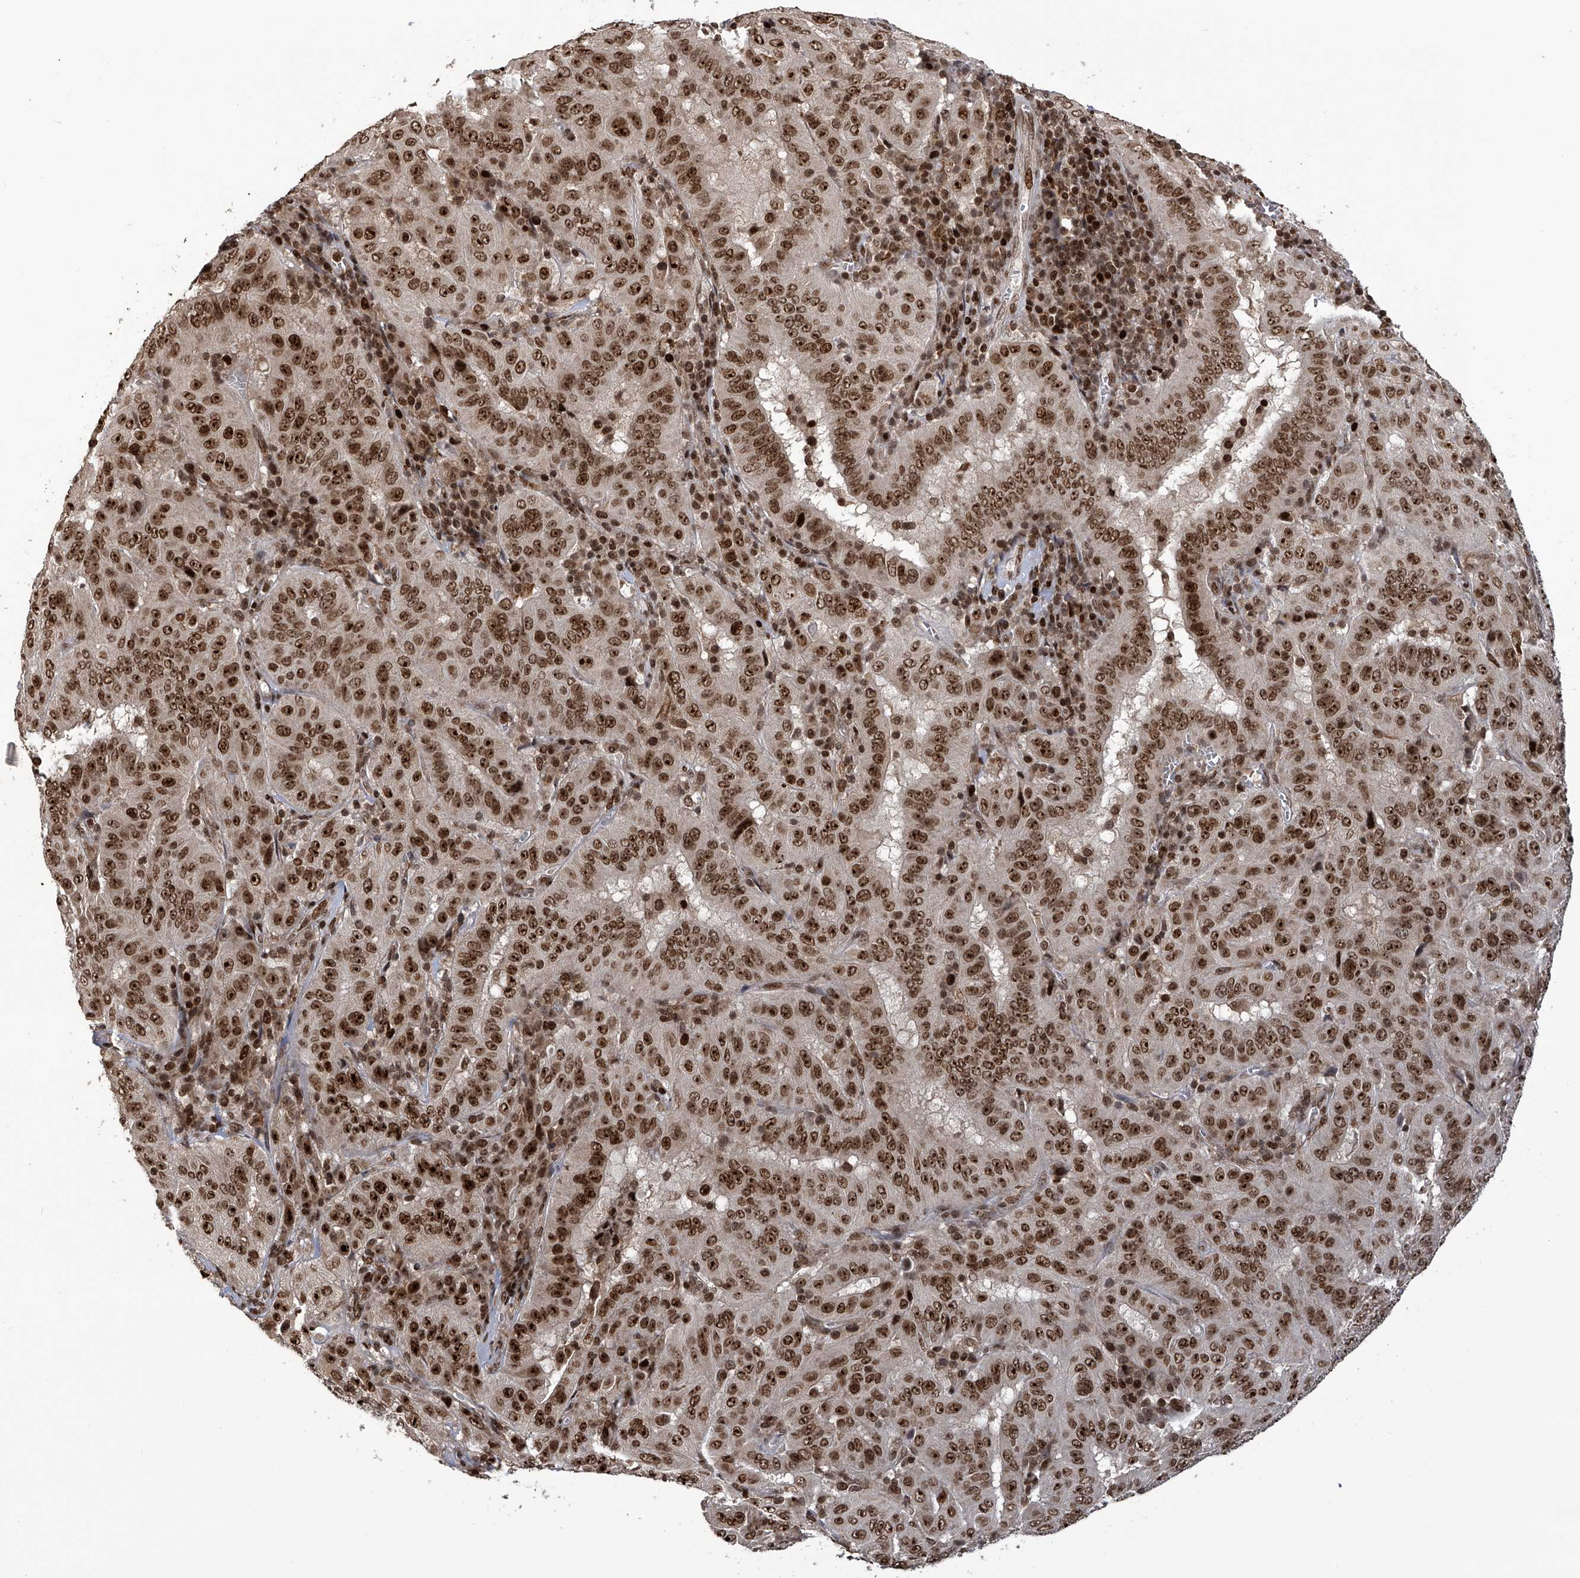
{"staining": {"intensity": "strong", "quantity": ">75%", "location": "nuclear"}, "tissue": "pancreatic cancer", "cell_type": "Tumor cells", "image_type": "cancer", "snomed": [{"axis": "morphology", "description": "Adenocarcinoma, NOS"}, {"axis": "topography", "description": "Pancreas"}], "caption": "Human adenocarcinoma (pancreatic) stained for a protein (brown) shows strong nuclear positive staining in approximately >75% of tumor cells.", "gene": "PAK1IP1", "patient": {"sex": "male", "age": 63}}